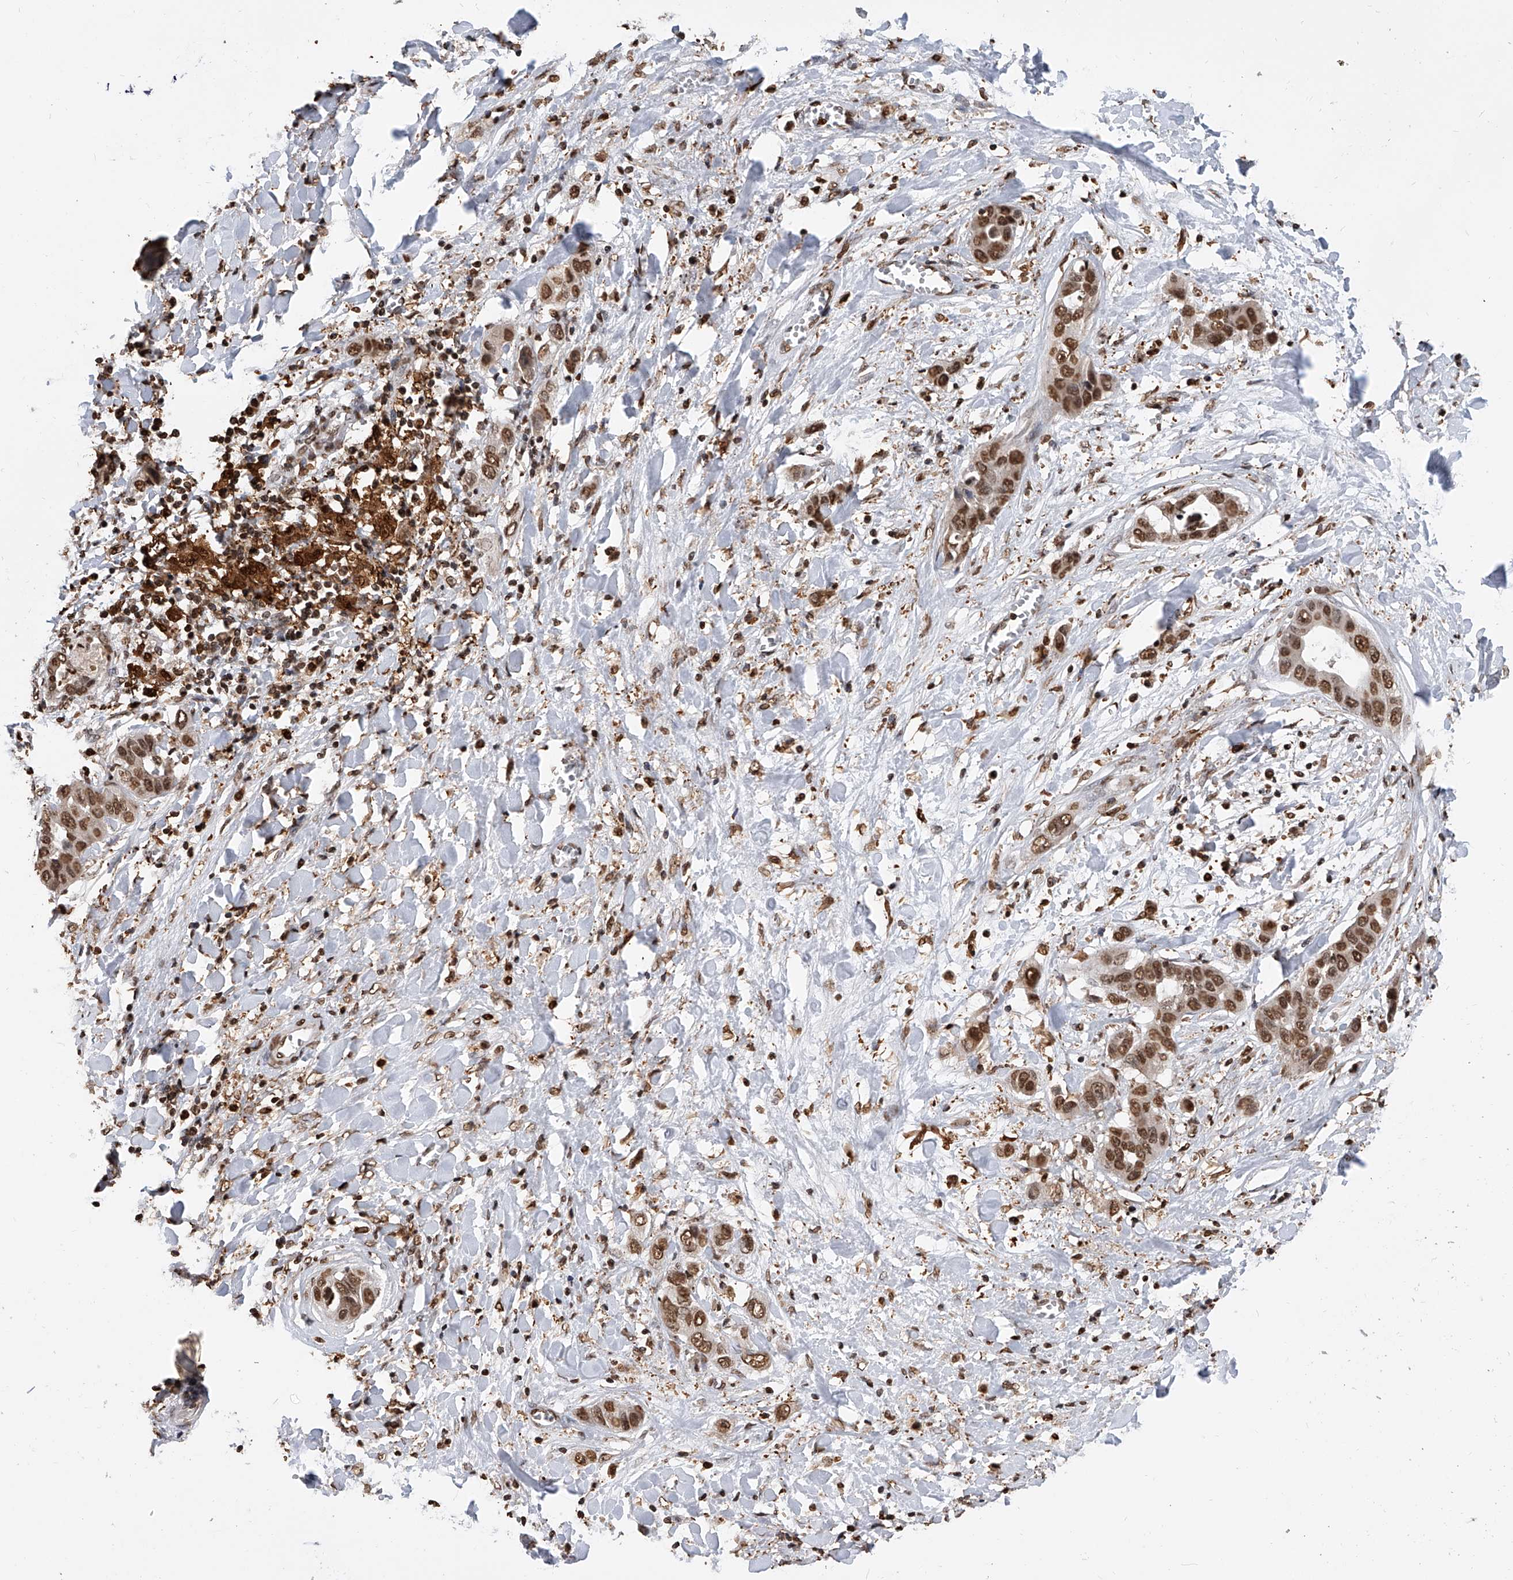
{"staining": {"intensity": "strong", "quantity": ">75%", "location": "nuclear"}, "tissue": "liver cancer", "cell_type": "Tumor cells", "image_type": "cancer", "snomed": [{"axis": "morphology", "description": "Cholangiocarcinoma"}, {"axis": "topography", "description": "Liver"}], "caption": "Protein staining of liver cholangiocarcinoma tissue displays strong nuclear expression in approximately >75% of tumor cells.", "gene": "CFAP410", "patient": {"sex": "female", "age": 52}}